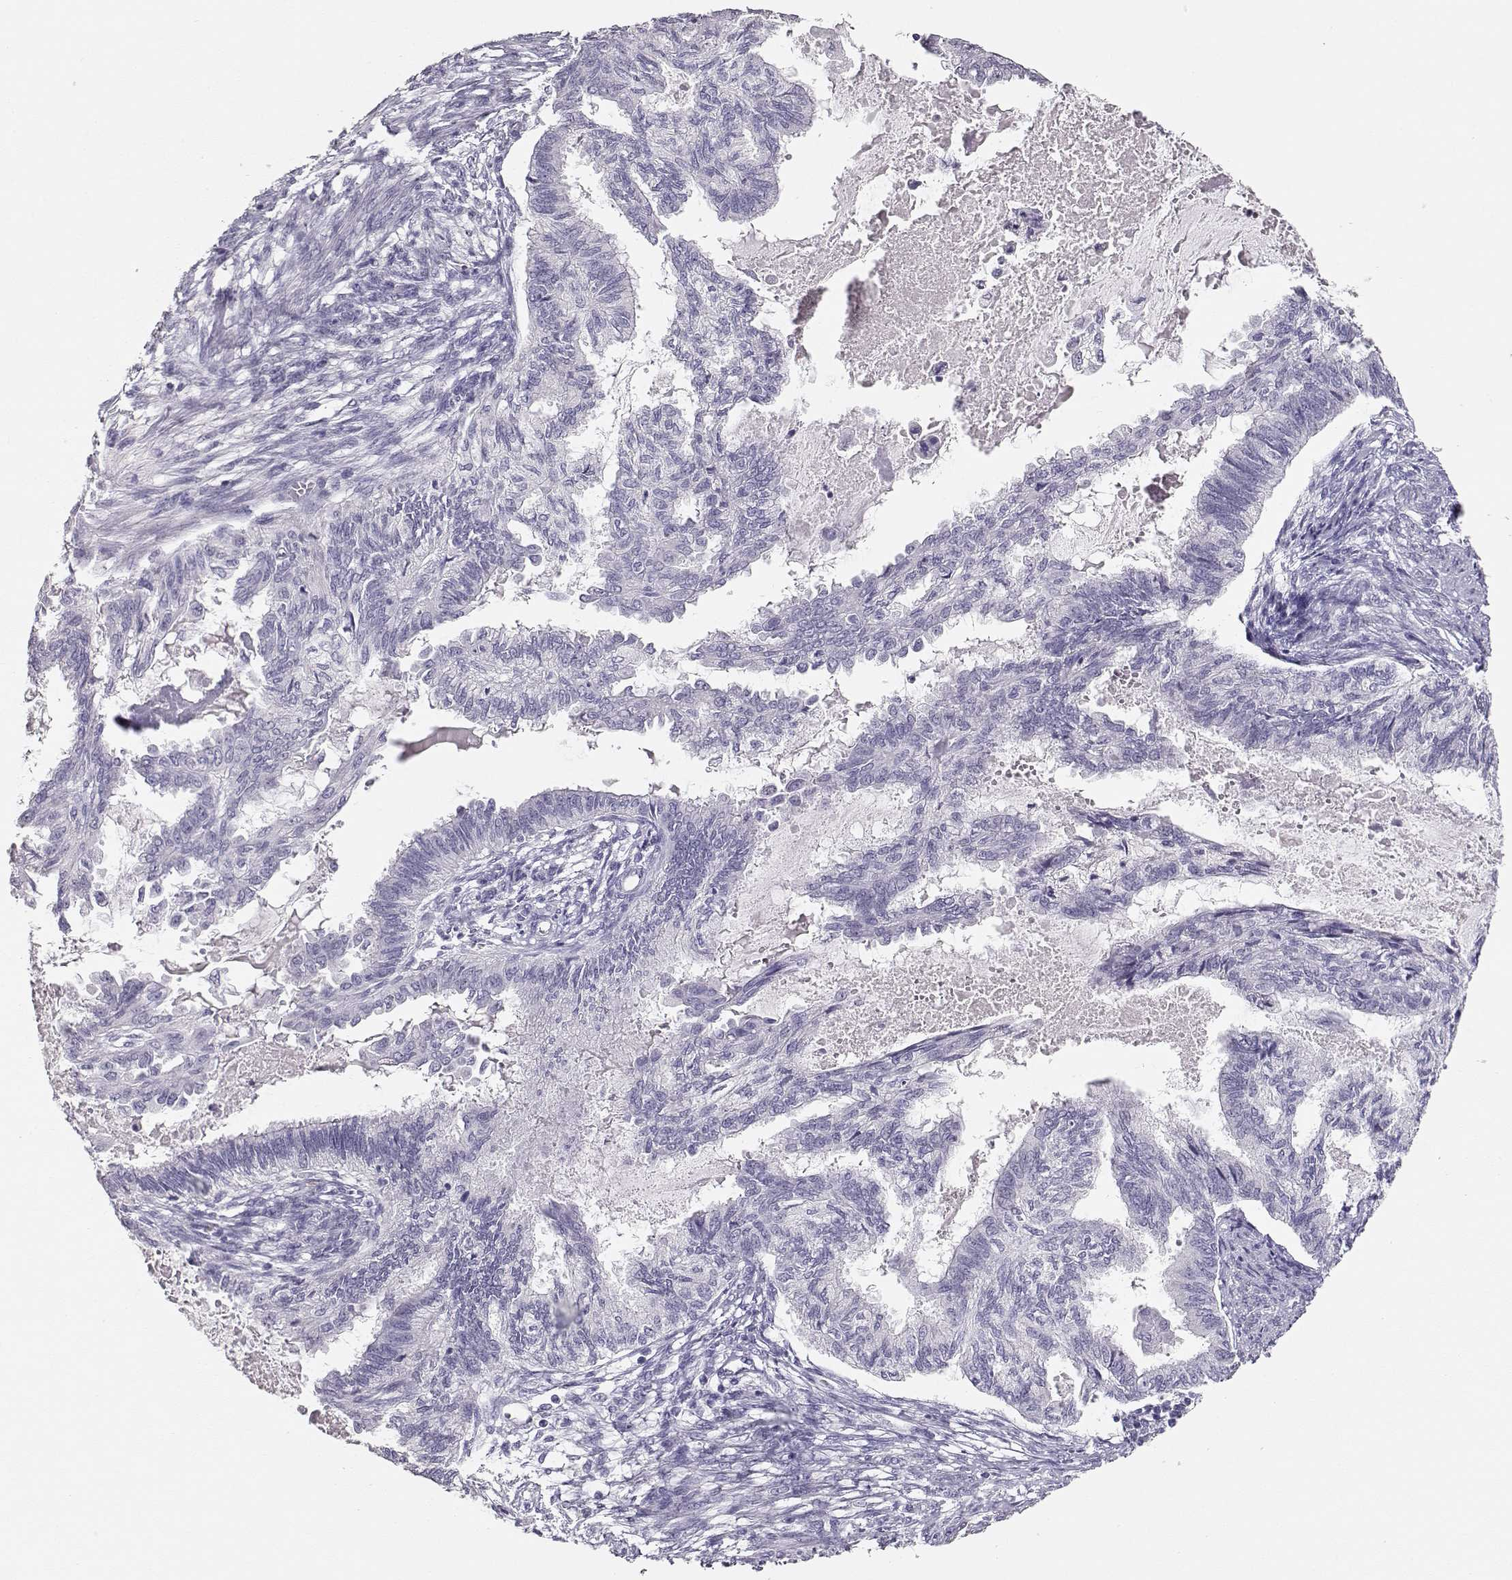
{"staining": {"intensity": "negative", "quantity": "none", "location": "none"}, "tissue": "endometrial cancer", "cell_type": "Tumor cells", "image_type": "cancer", "snomed": [{"axis": "morphology", "description": "Adenocarcinoma, NOS"}, {"axis": "topography", "description": "Endometrium"}], "caption": "DAB (3,3'-diaminobenzidine) immunohistochemical staining of human endometrial adenocarcinoma shows no significant positivity in tumor cells.", "gene": "MAGEC1", "patient": {"sex": "female", "age": 86}}